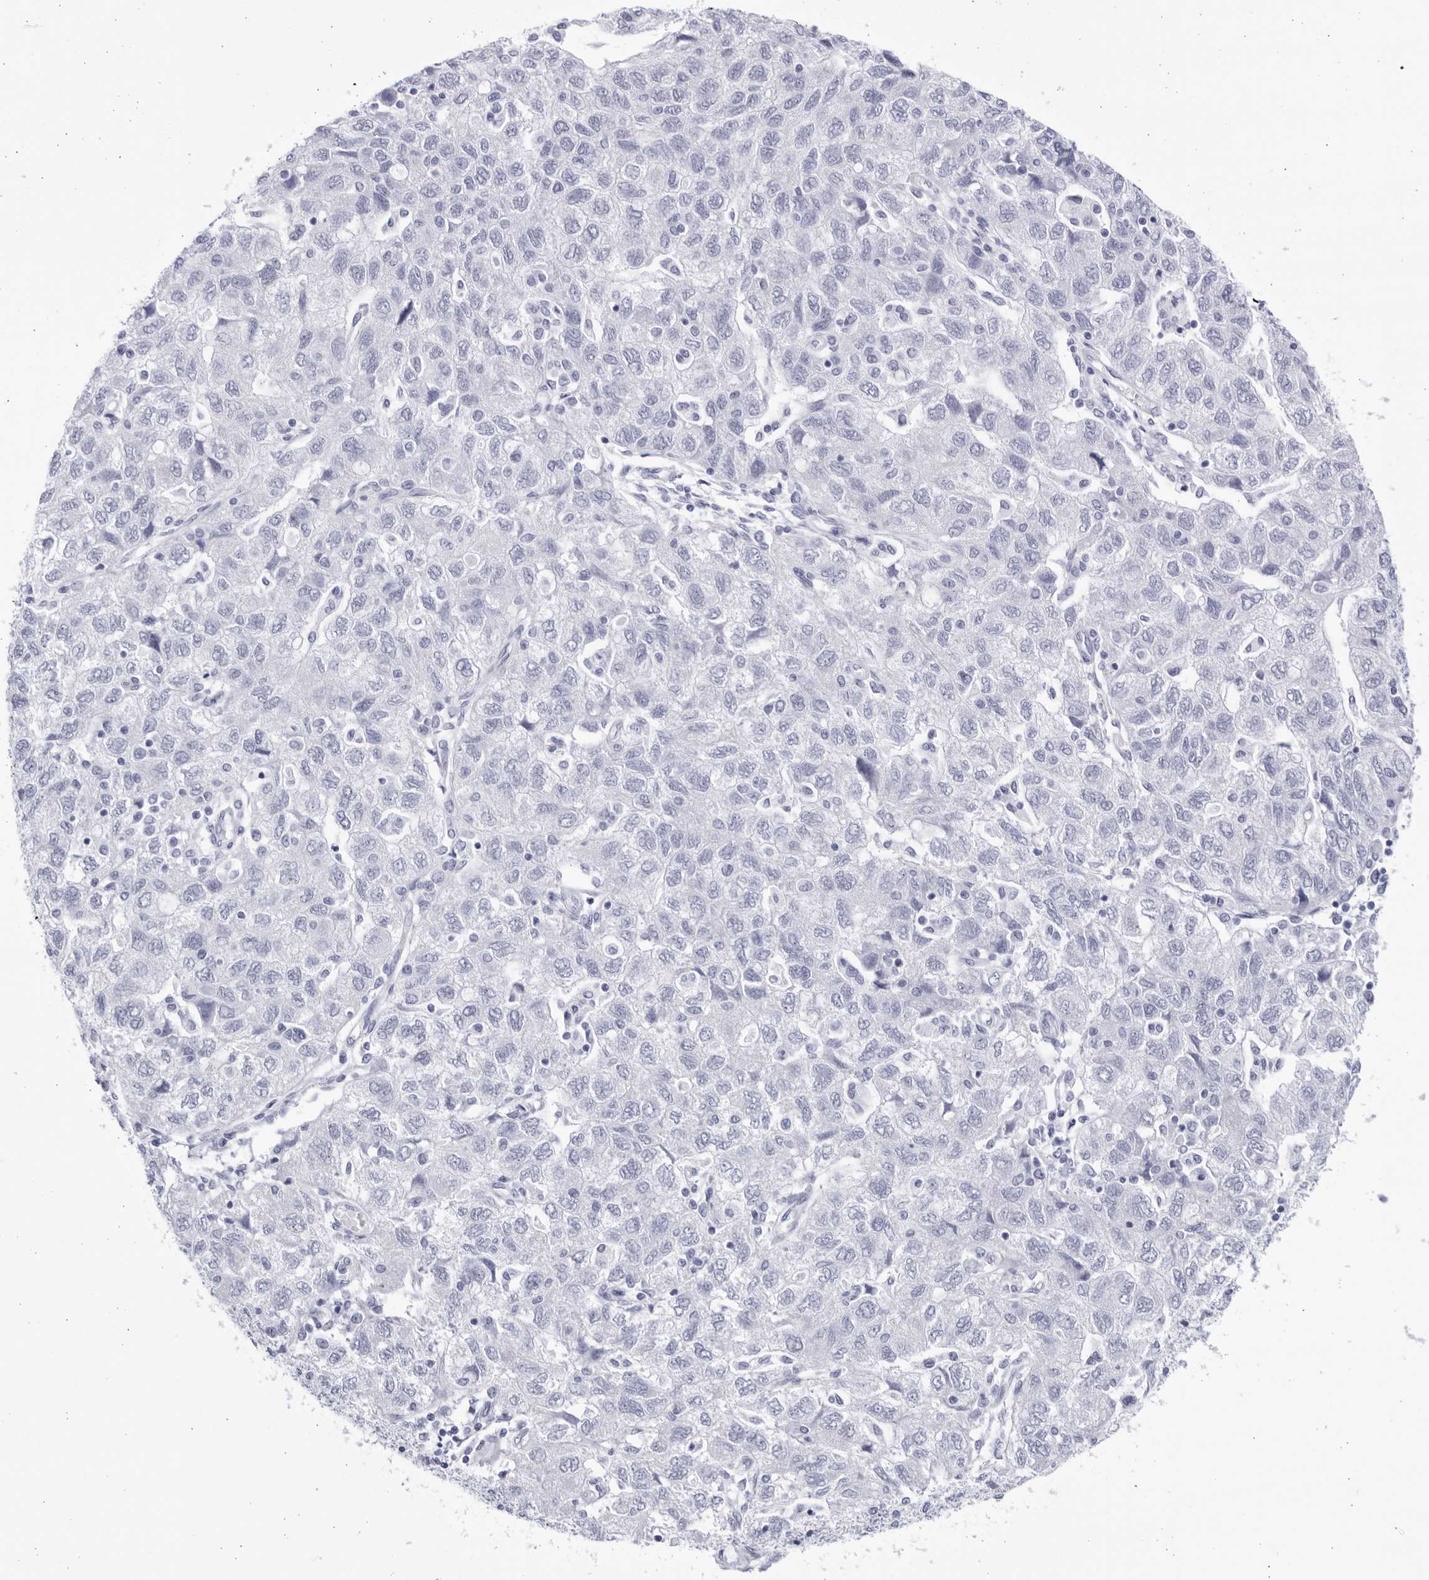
{"staining": {"intensity": "negative", "quantity": "none", "location": "none"}, "tissue": "ovarian cancer", "cell_type": "Tumor cells", "image_type": "cancer", "snomed": [{"axis": "morphology", "description": "Carcinoma, NOS"}, {"axis": "morphology", "description": "Cystadenocarcinoma, serous, NOS"}, {"axis": "topography", "description": "Ovary"}], "caption": "This is a image of immunohistochemistry staining of ovarian cancer, which shows no staining in tumor cells. The staining is performed using DAB brown chromogen with nuclei counter-stained in using hematoxylin.", "gene": "CCDC181", "patient": {"sex": "female", "age": 69}}